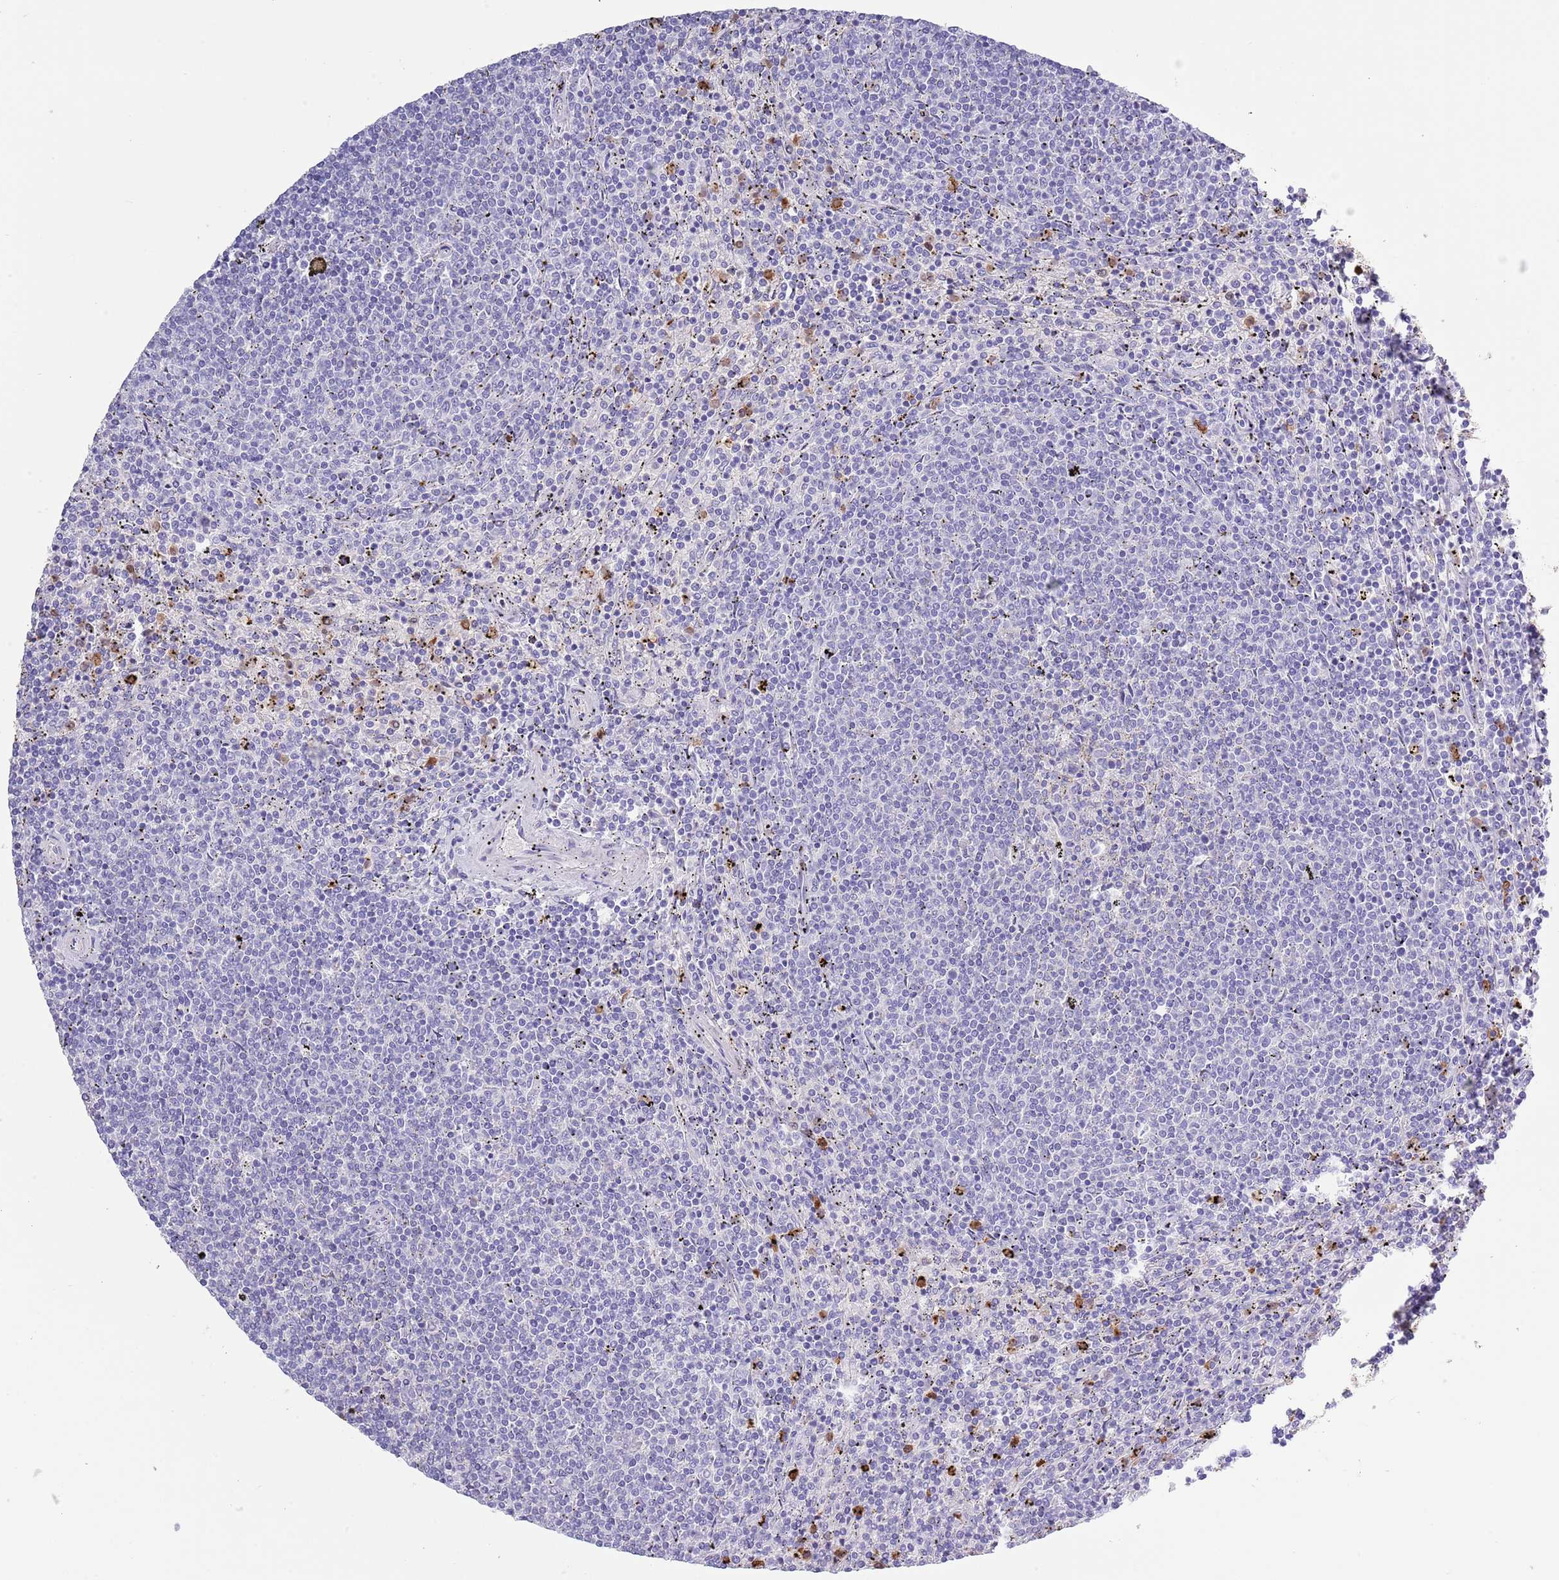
{"staining": {"intensity": "negative", "quantity": "none", "location": "none"}, "tissue": "lymphoma", "cell_type": "Tumor cells", "image_type": "cancer", "snomed": [{"axis": "morphology", "description": "Malignant lymphoma, non-Hodgkin's type, Low grade"}, {"axis": "topography", "description": "Spleen"}], "caption": "An immunohistochemistry photomicrograph of malignant lymphoma, non-Hodgkin's type (low-grade) is shown. There is no staining in tumor cells of malignant lymphoma, non-Hodgkin's type (low-grade).", "gene": "ZFP2", "patient": {"sex": "female", "age": 50}}